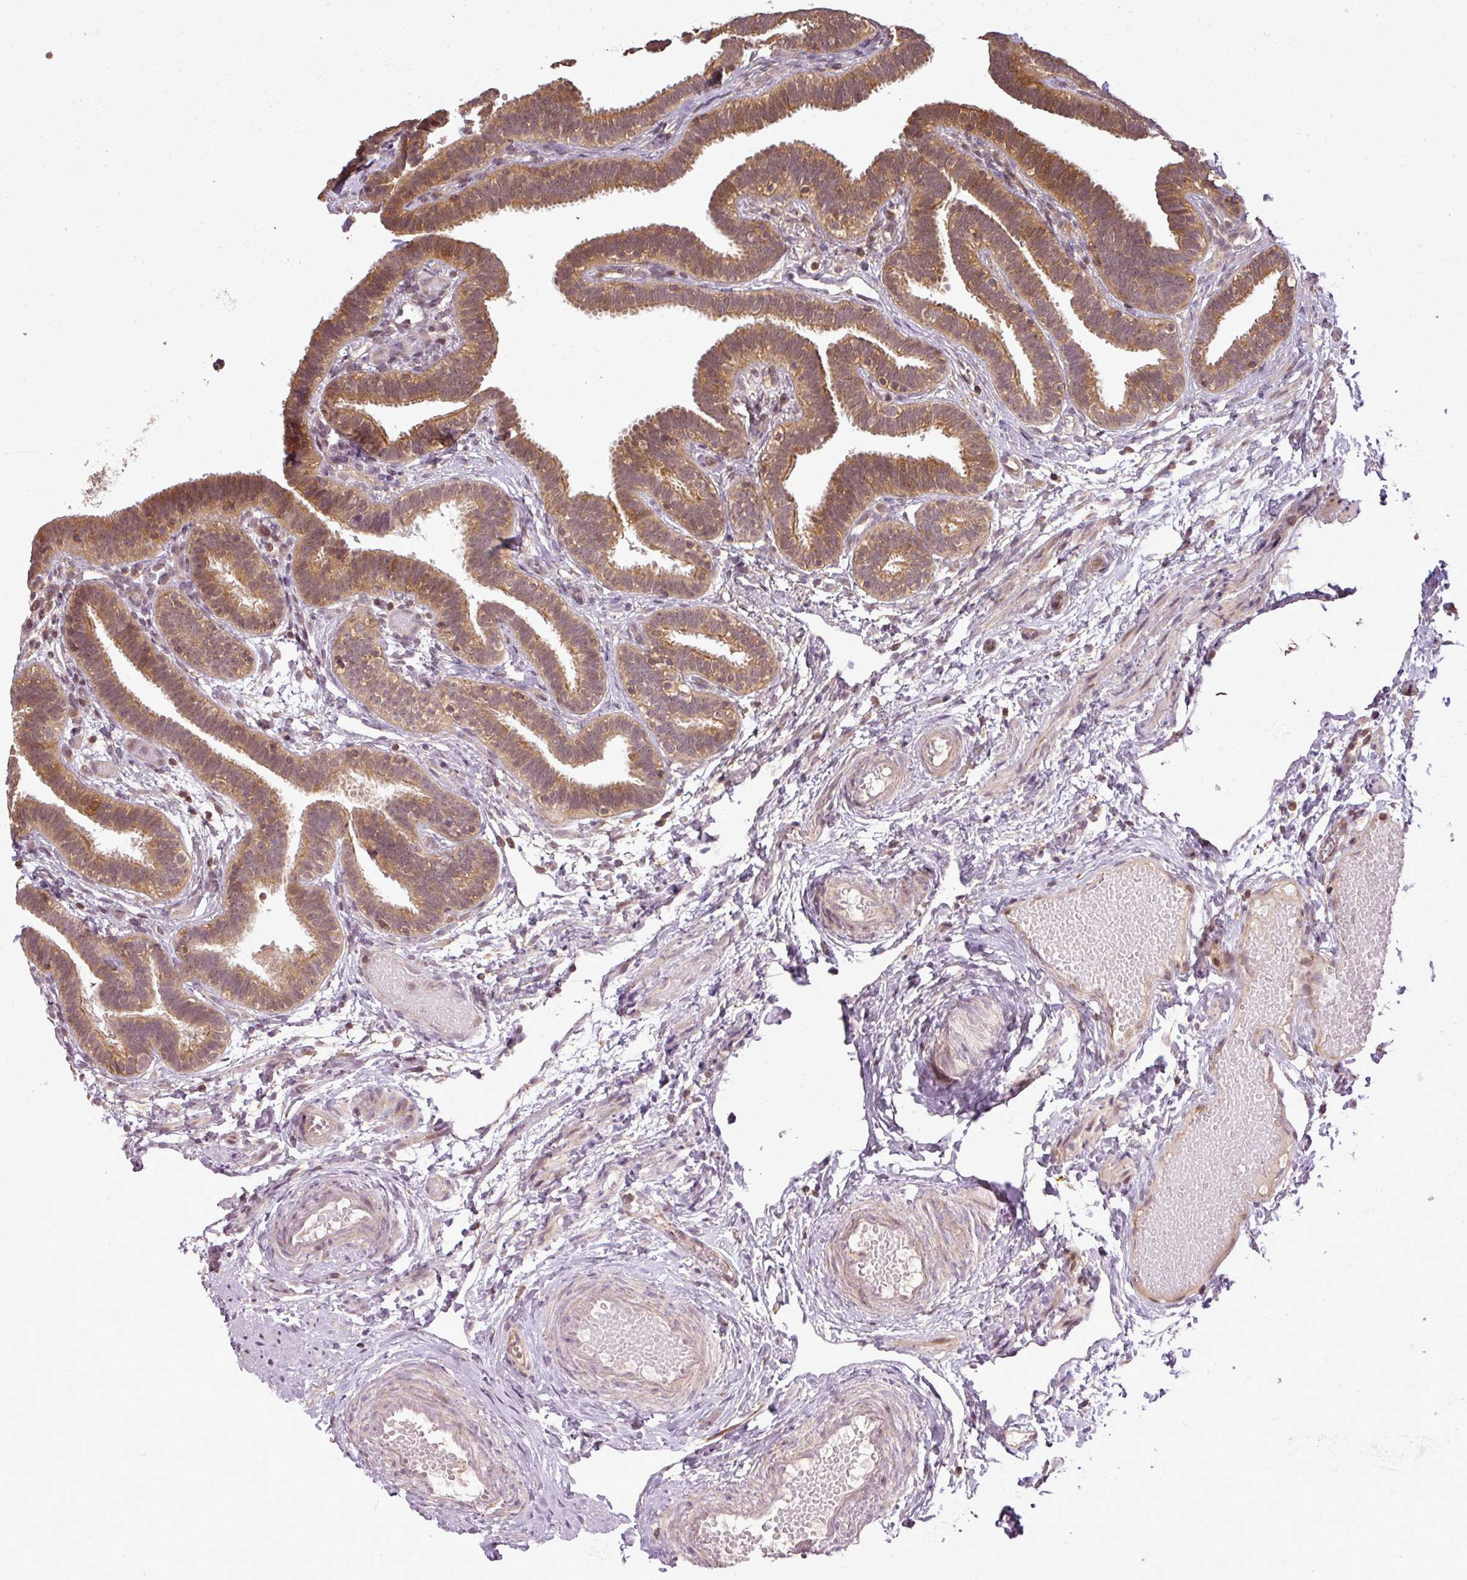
{"staining": {"intensity": "moderate", "quantity": ">75%", "location": "cytoplasmic/membranous"}, "tissue": "fallopian tube", "cell_type": "Glandular cells", "image_type": "normal", "snomed": [{"axis": "morphology", "description": "Normal tissue, NOS"}, {"axis": "topography", "description": "Fallopian tube"}], "caption": "A brown stain shows moderate cytoplasmic/membranous staining of a protein in glandular cells of unremarkable fallopian tube. The protein is shown in brown color, while the nuclei are stained blue.", "gene": "FAIM", "patient": {"sex": "female", "age": 37}}